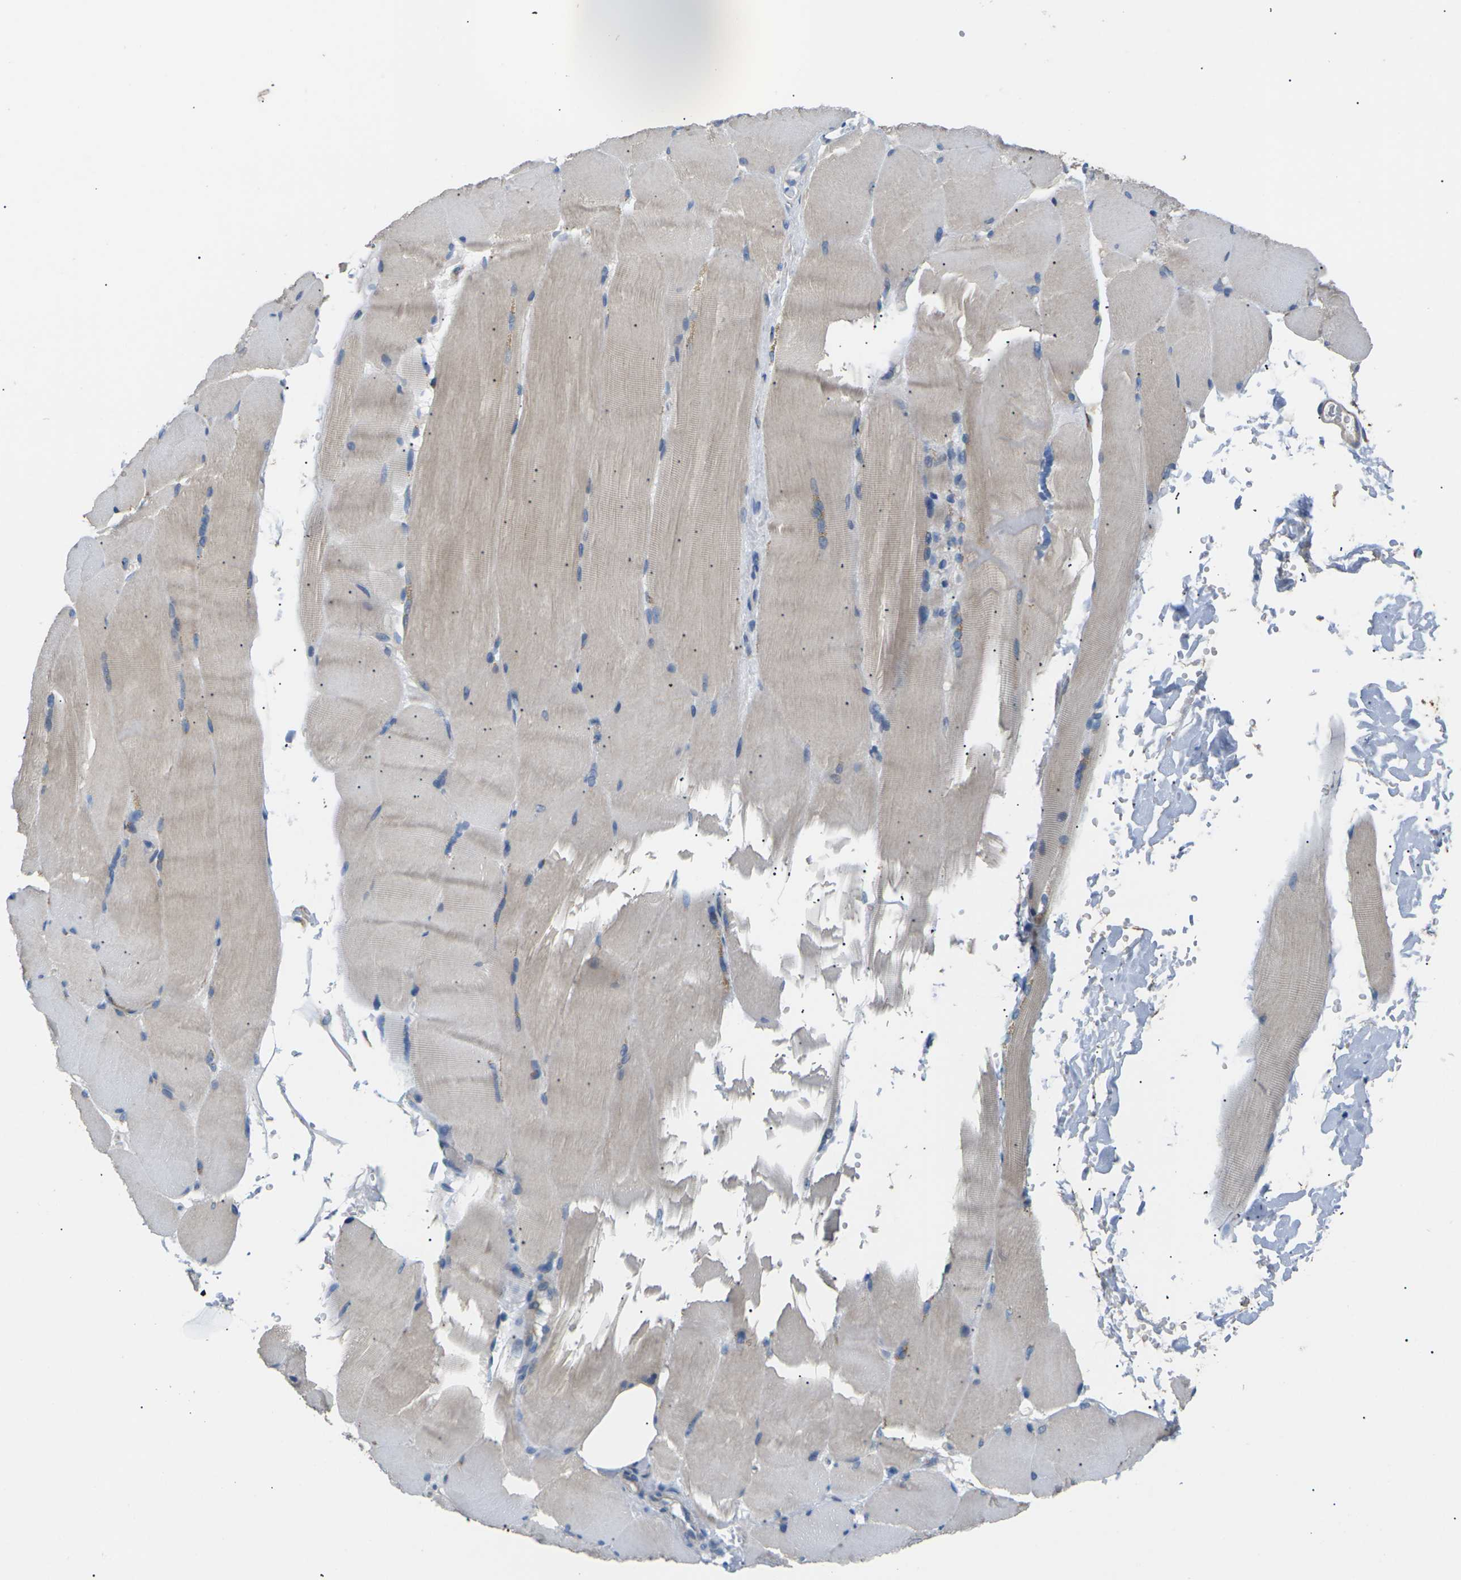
{"staining": {"intensity": "weak", "quantity": ">75%", "location": "cytoplasmic/membranous"}, "tissue": "skeletal muscle", "cell_type": "Myocytes", "image_type": "normal", "snomed": [{"axis": "morphology", "description": "Normal tissue, NOS"}, {"axis": "topography", "description": "Skin"}, {"axis": "topography", "description": "Skeletal muscle"}], "caption": "A histopathology image of skeletal muscle stained for a protein shows weak cytoplasmic/membranous brown staining in myocytes.", "gene": "KLHDC8B", "patient": {"sex": "male", "age": 83}}